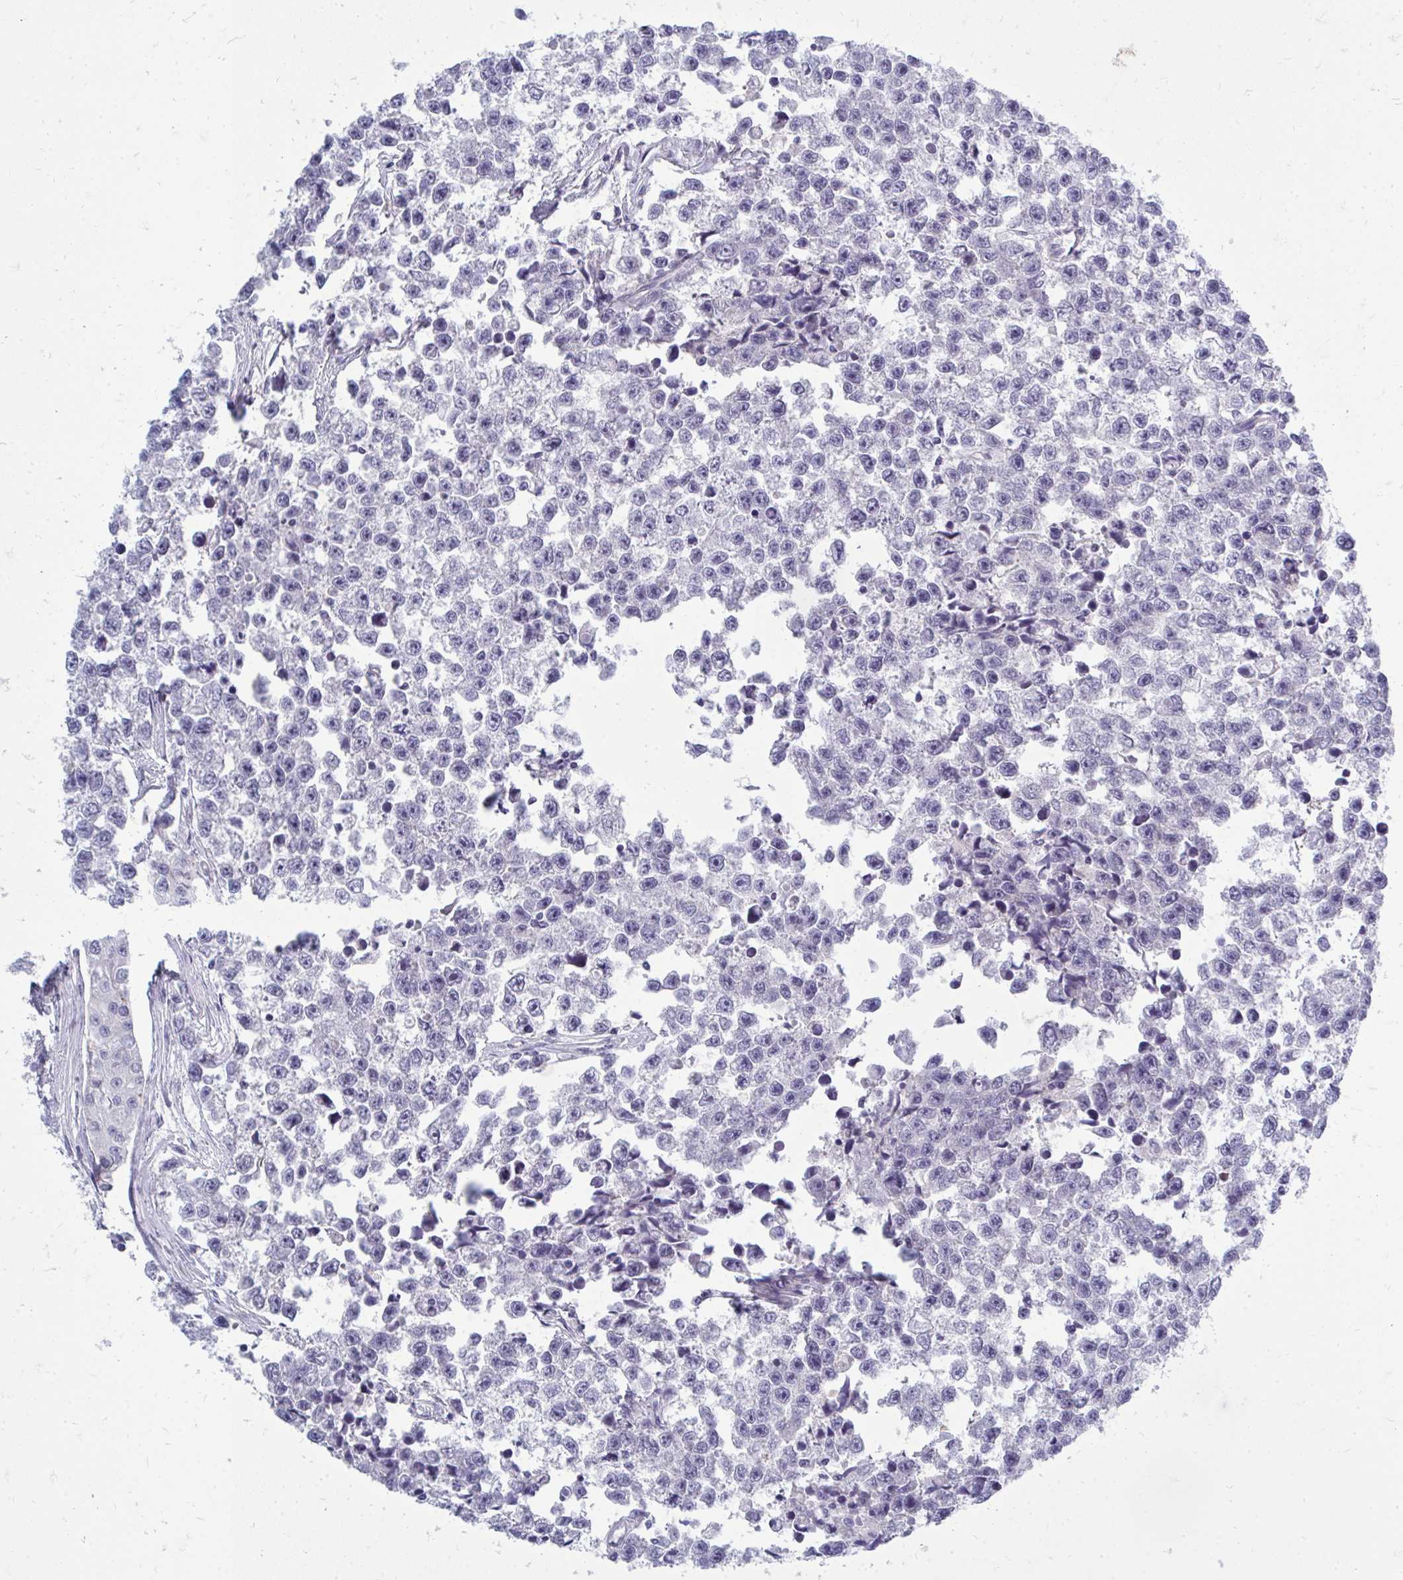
{"staining": {"intensity": "negative", "quantity": "none", "location": "none"}, "tissue": "testis cancer", "cell_type": "Tumor cells", "image_type": "cancer", "snomed": [{"axis": "morphology", "description": "Seminoma, NOS"}, {"axis": "topography", "description": "Testis"}], "caption": "Immunohistochemistry (IHC) of testis cancer (seminoma) demonstrates no staining in tumor cells.", "gene": "ACSL5", "patient": {"sex": "male", "age": 26}}